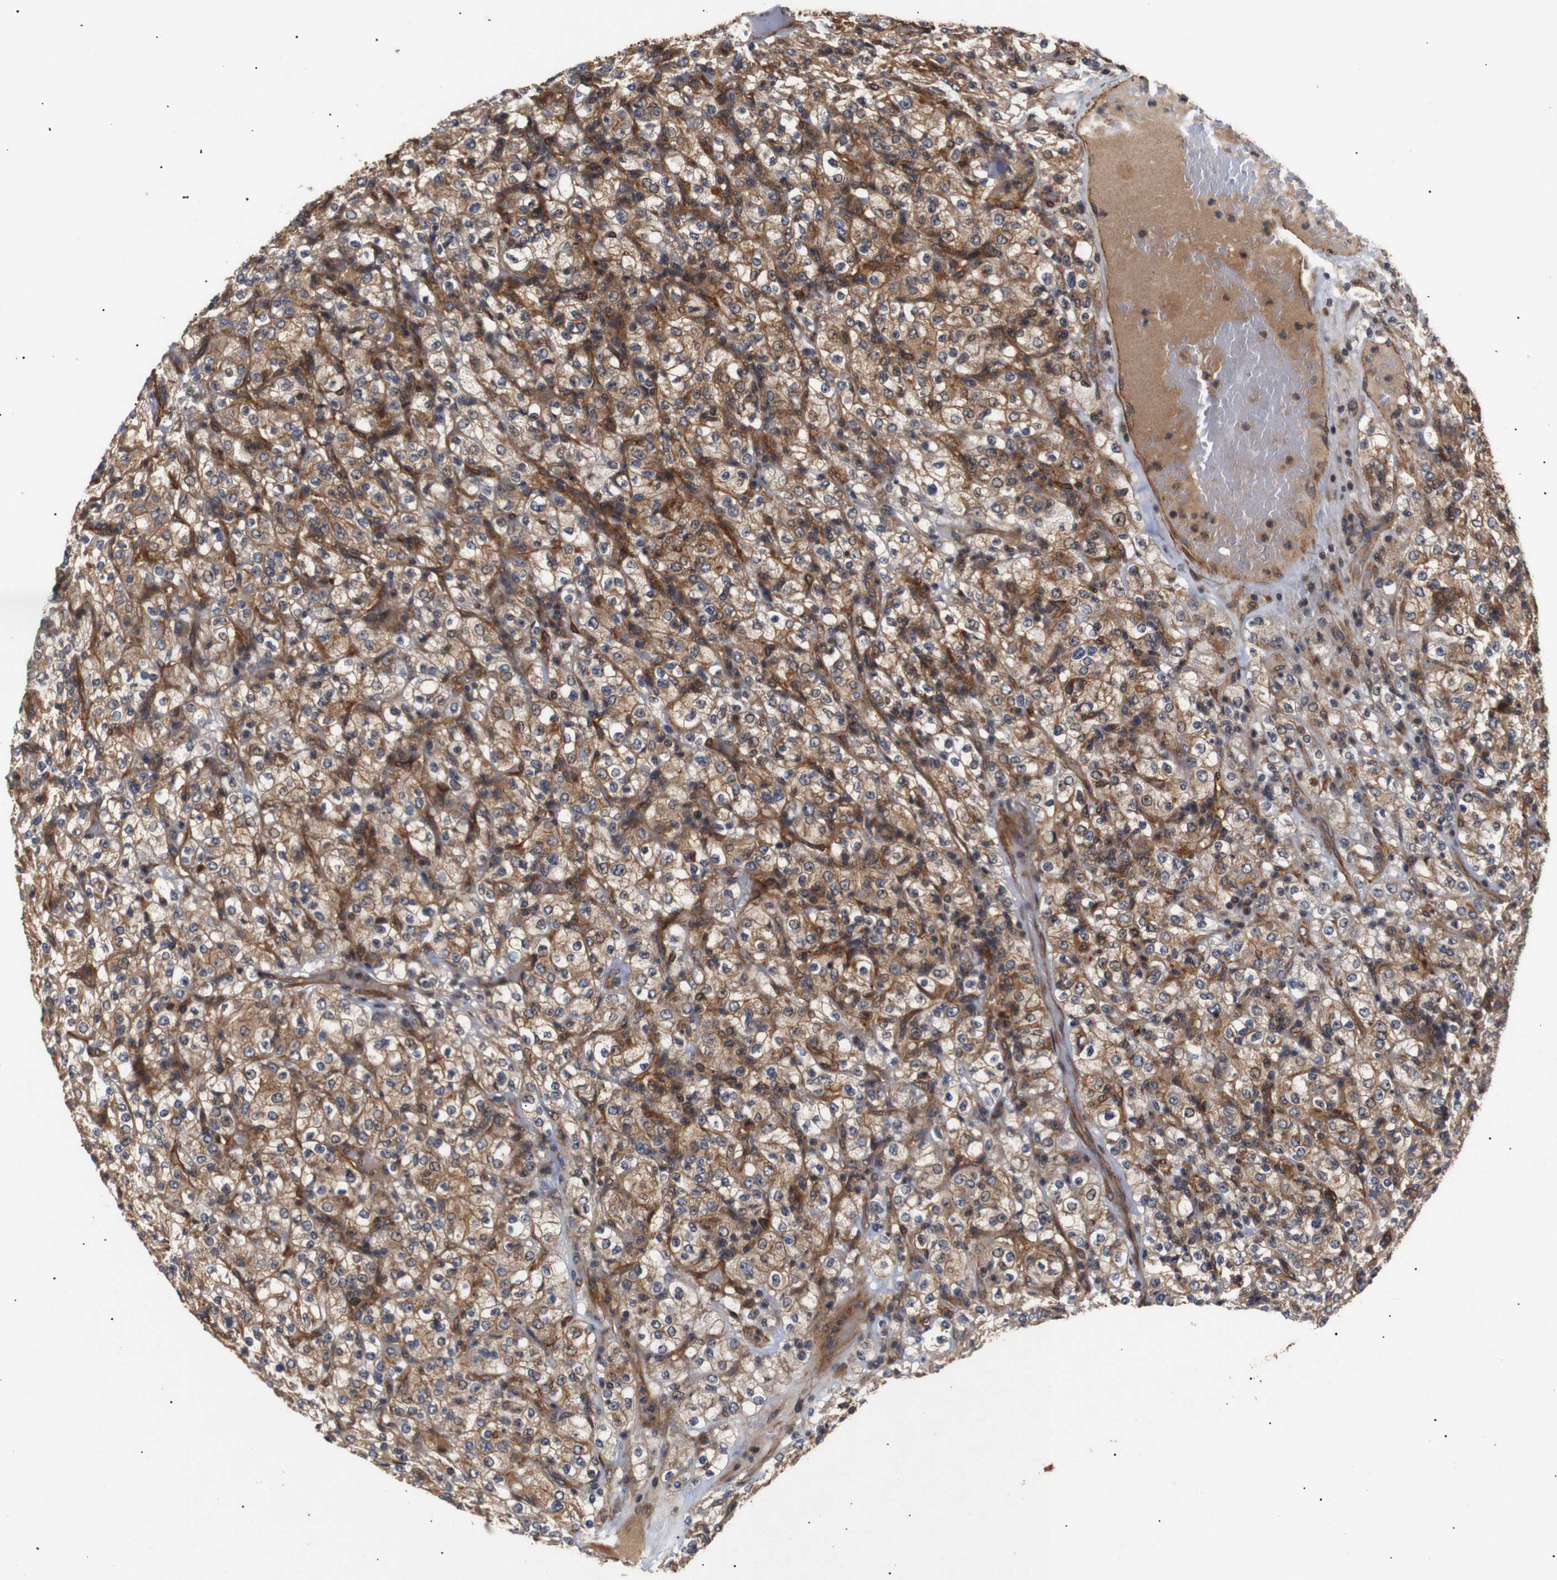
{"staining": {"intensity": "moderate", "quantity": ">75%", "location": "cytoplasmic/membranous"}, "tissue": "renal cancer", "cell_type": "Tumor cells", "image_type": "cancer", "snomed": [{"axis": "morphology", "description": "Normal tissue, NOS"}, {"axis": "morphology", "description": "Adenocarcinoma, NOS"}, {"axis": "topography", "description": "Kidney"}], "caption": "Renal cancer (adenocarcinoma) stained with a brown dye exhibits moderate cytoplasmic/membranous positive staining in approximately >75% of tumor cells.", "gene": "PAWR", "patient": {"sex": "female", "age": 72}}